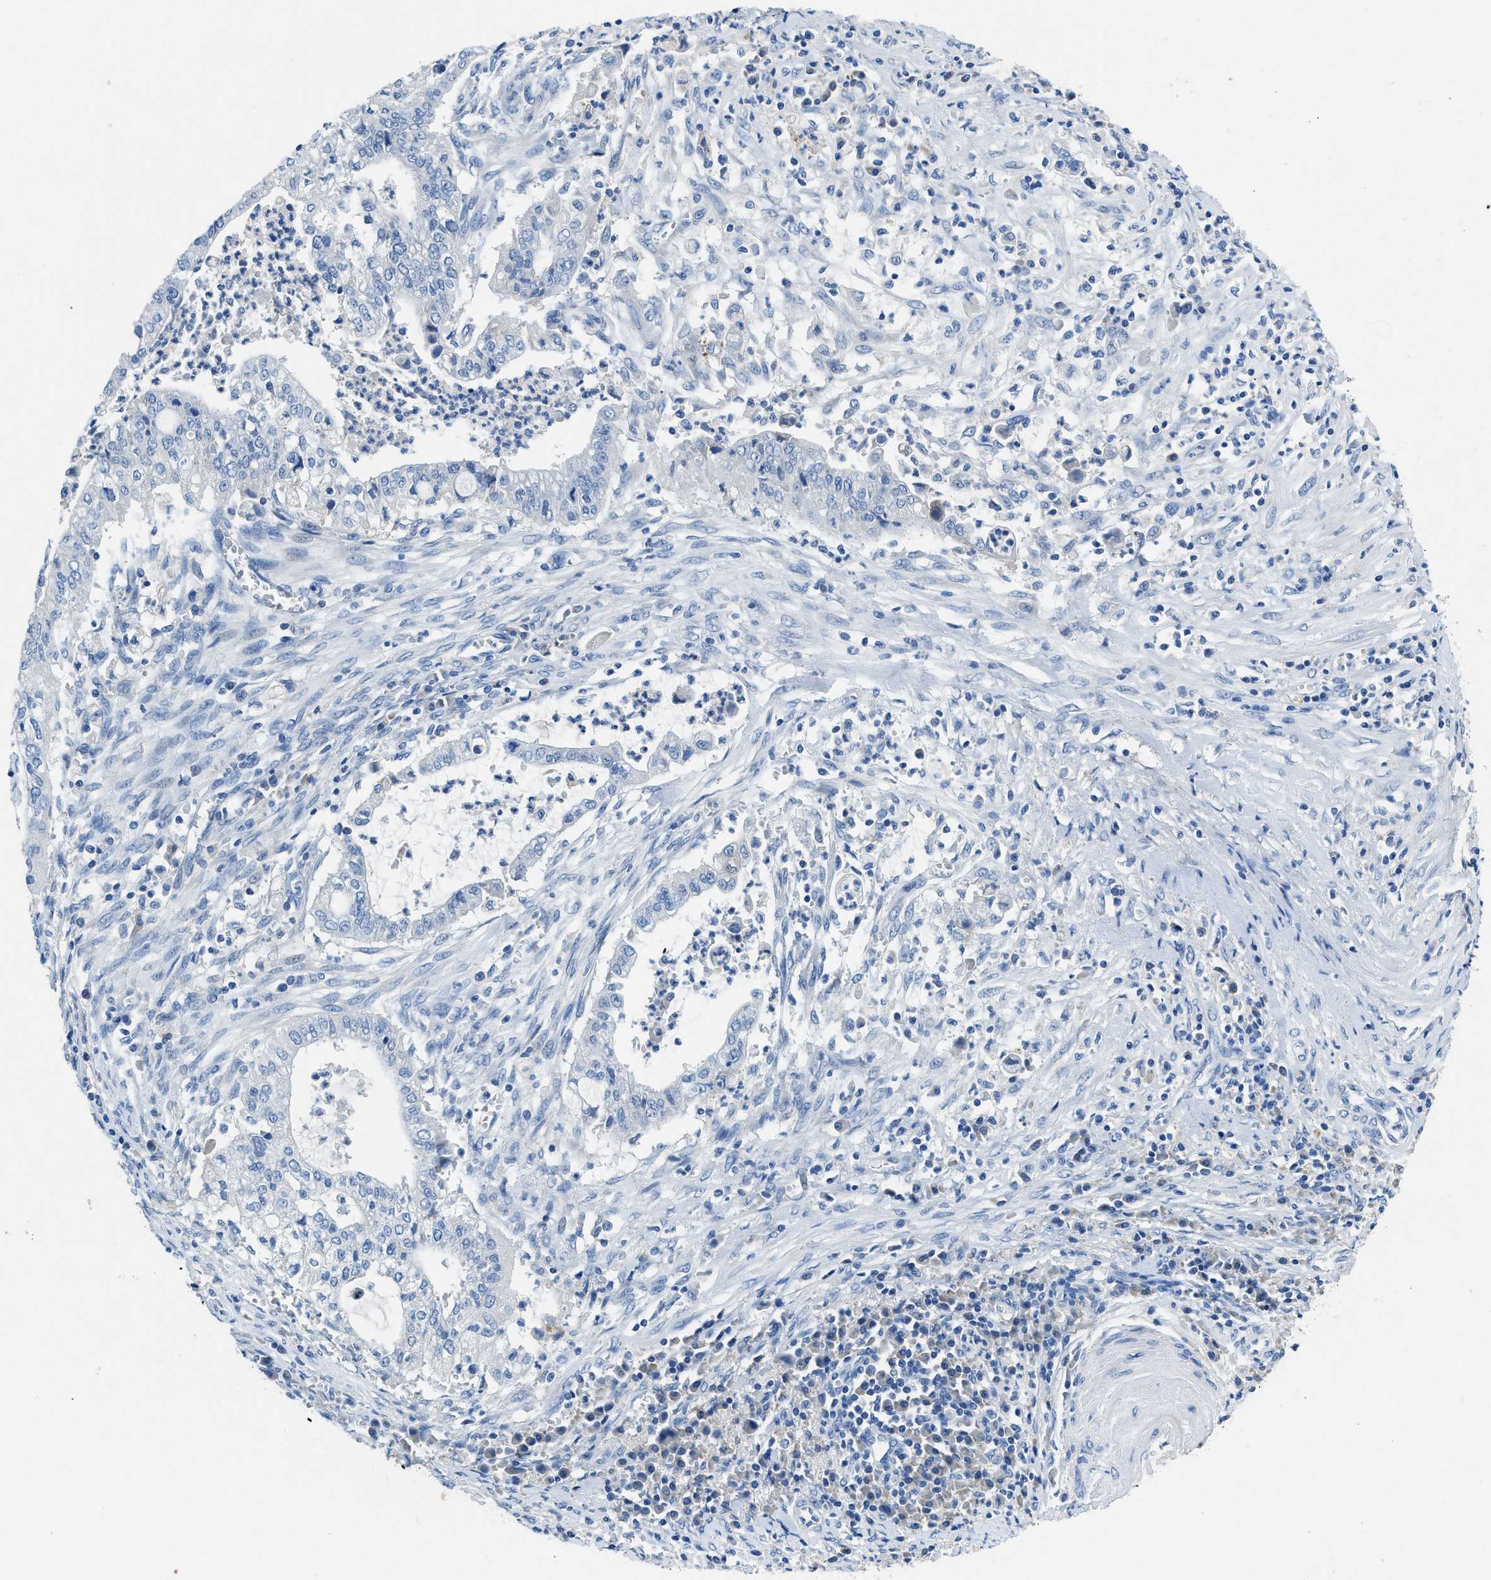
{"staining": {"intensity": "negative", "quantity": "none", "location": "none"}, "tissue": "cervical cancer", "cell_type": "Tumor cells", "image_type": "cancer", "snomed": [{"axis": "morphology", "description": "Adenocarcinoma, NOS"}, {"axis": "topography", "description": "Cervix"}], "caption": "DAB (3,3'-diaminobenzidine) immunohistochemical staining of cervical adenocarcinoma demonstrates no significant staining in tumor cells.", "gene": "SLC10A6", "patient": {"sex": "female", "age": 44}}